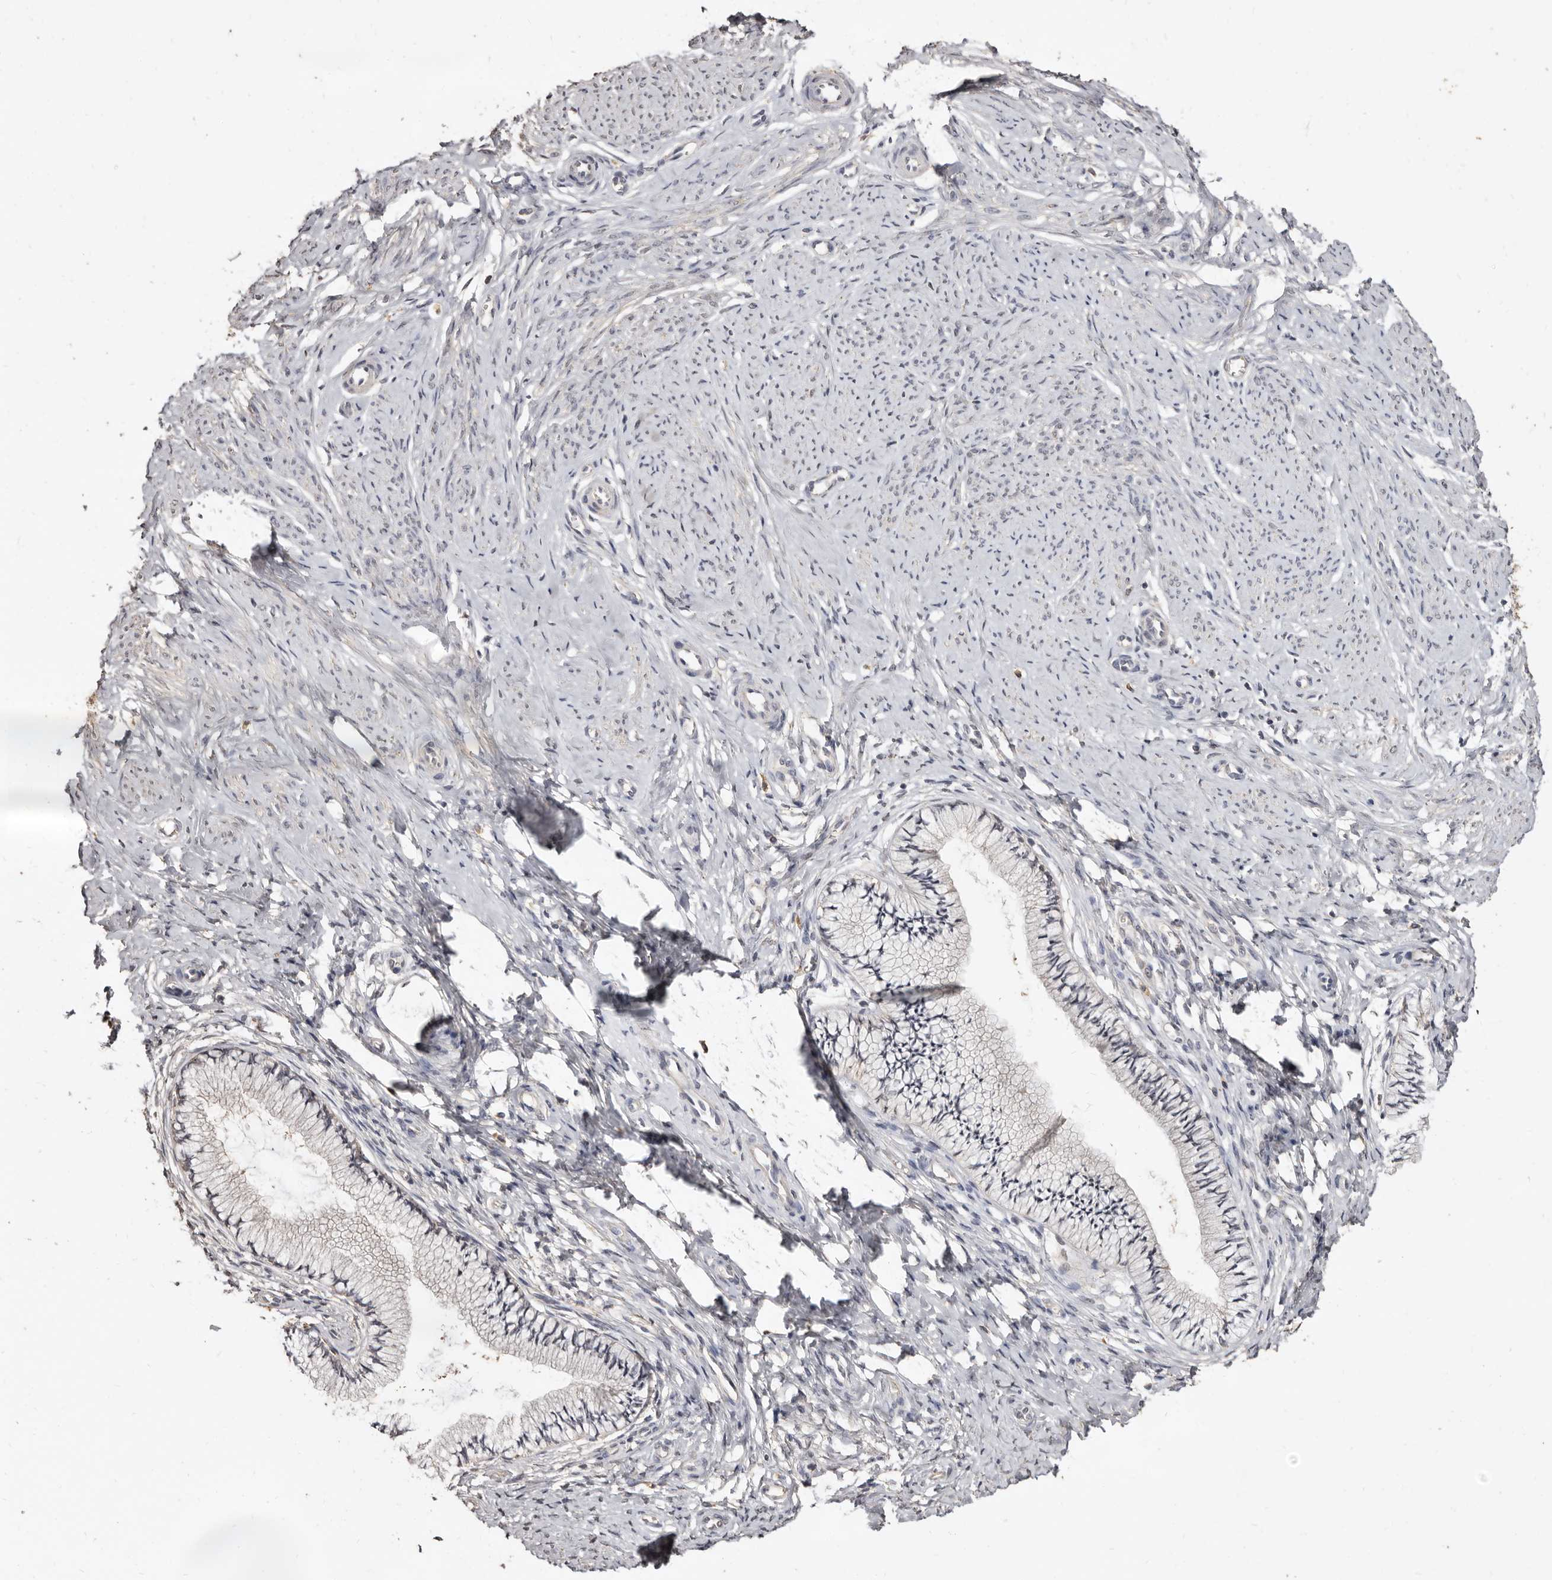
{"staining": {"intensity": "negative", "quantity": "none", "location": "none"}, "tissue": "cervix", "cell_type": "Glandular cells", "image_type": "normal", "snomed": [{"axis": "morphology", "description": "Normal tissue, NOS"}, {"axis": "topography", "description": "Cervix"}], "caption": "Immunohistochemistry histopathology image of benign cervix: human cervix stained with DAB demonstrates no significant protein expression in glandular cells.", "gene": "INAVA", "patient": {"sex": "female", "age": 36}}